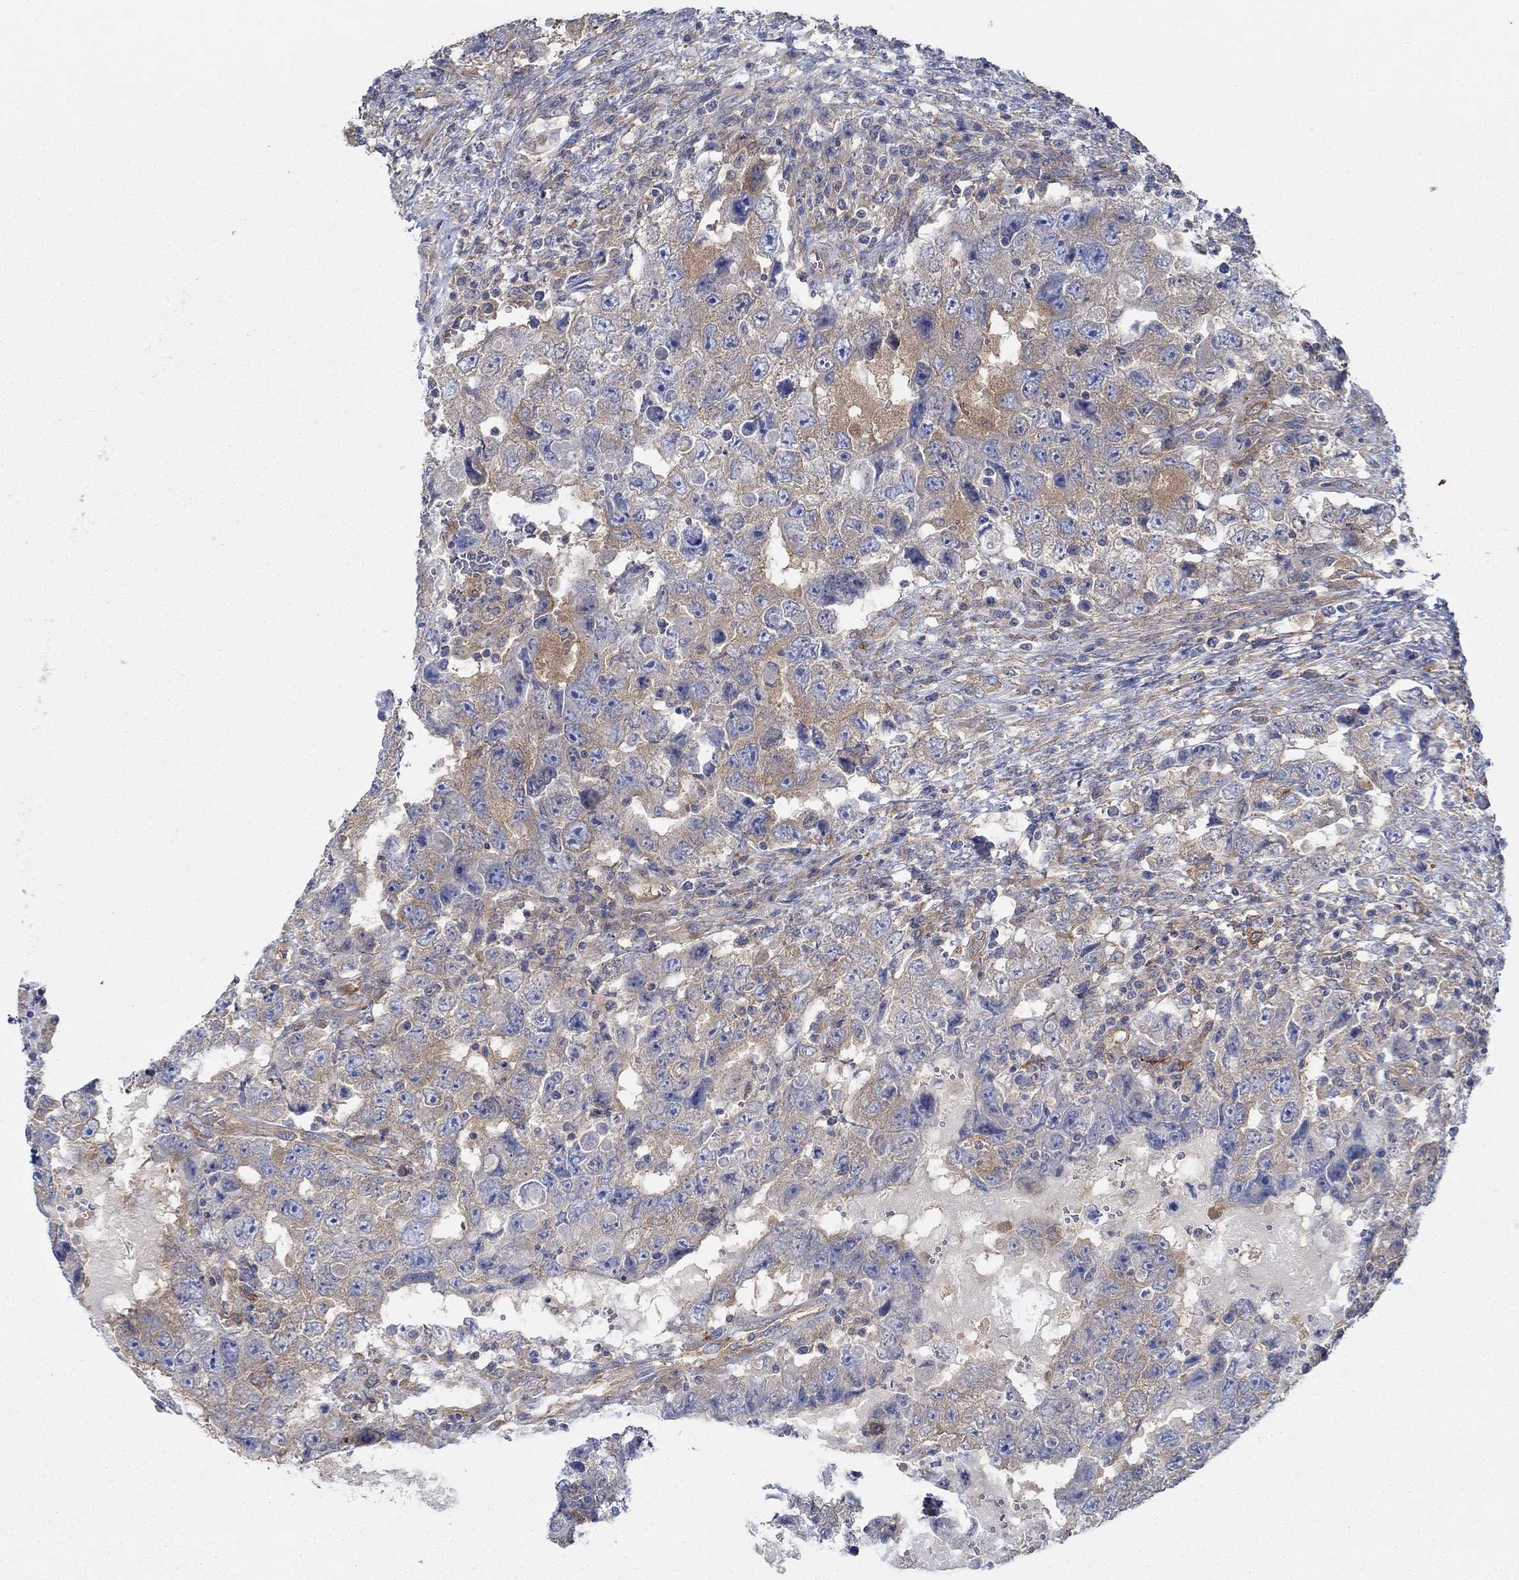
{"staining": {"intensity": "moderate", "quantity": ">75%", "location": "cytoplasmic/membranous"}, "tissue": "testis cancer", "cell_type": "Tumor cells", "image_type": "cancer", "snomed": [{"axis": "morphology", "description": "Carcinoma, Embryonal, NOS"}, {"axis": "topography", "description": "Testis"}], "caption": "Testis cancer (embryonal carcinoma) stained with immunohistochemistry displays moderate cytoplasmic/membranous positivity in approximately >75% of tumor cells.", "gene": "SPAG9", "patient": {"sex": "male", "age": 26}}